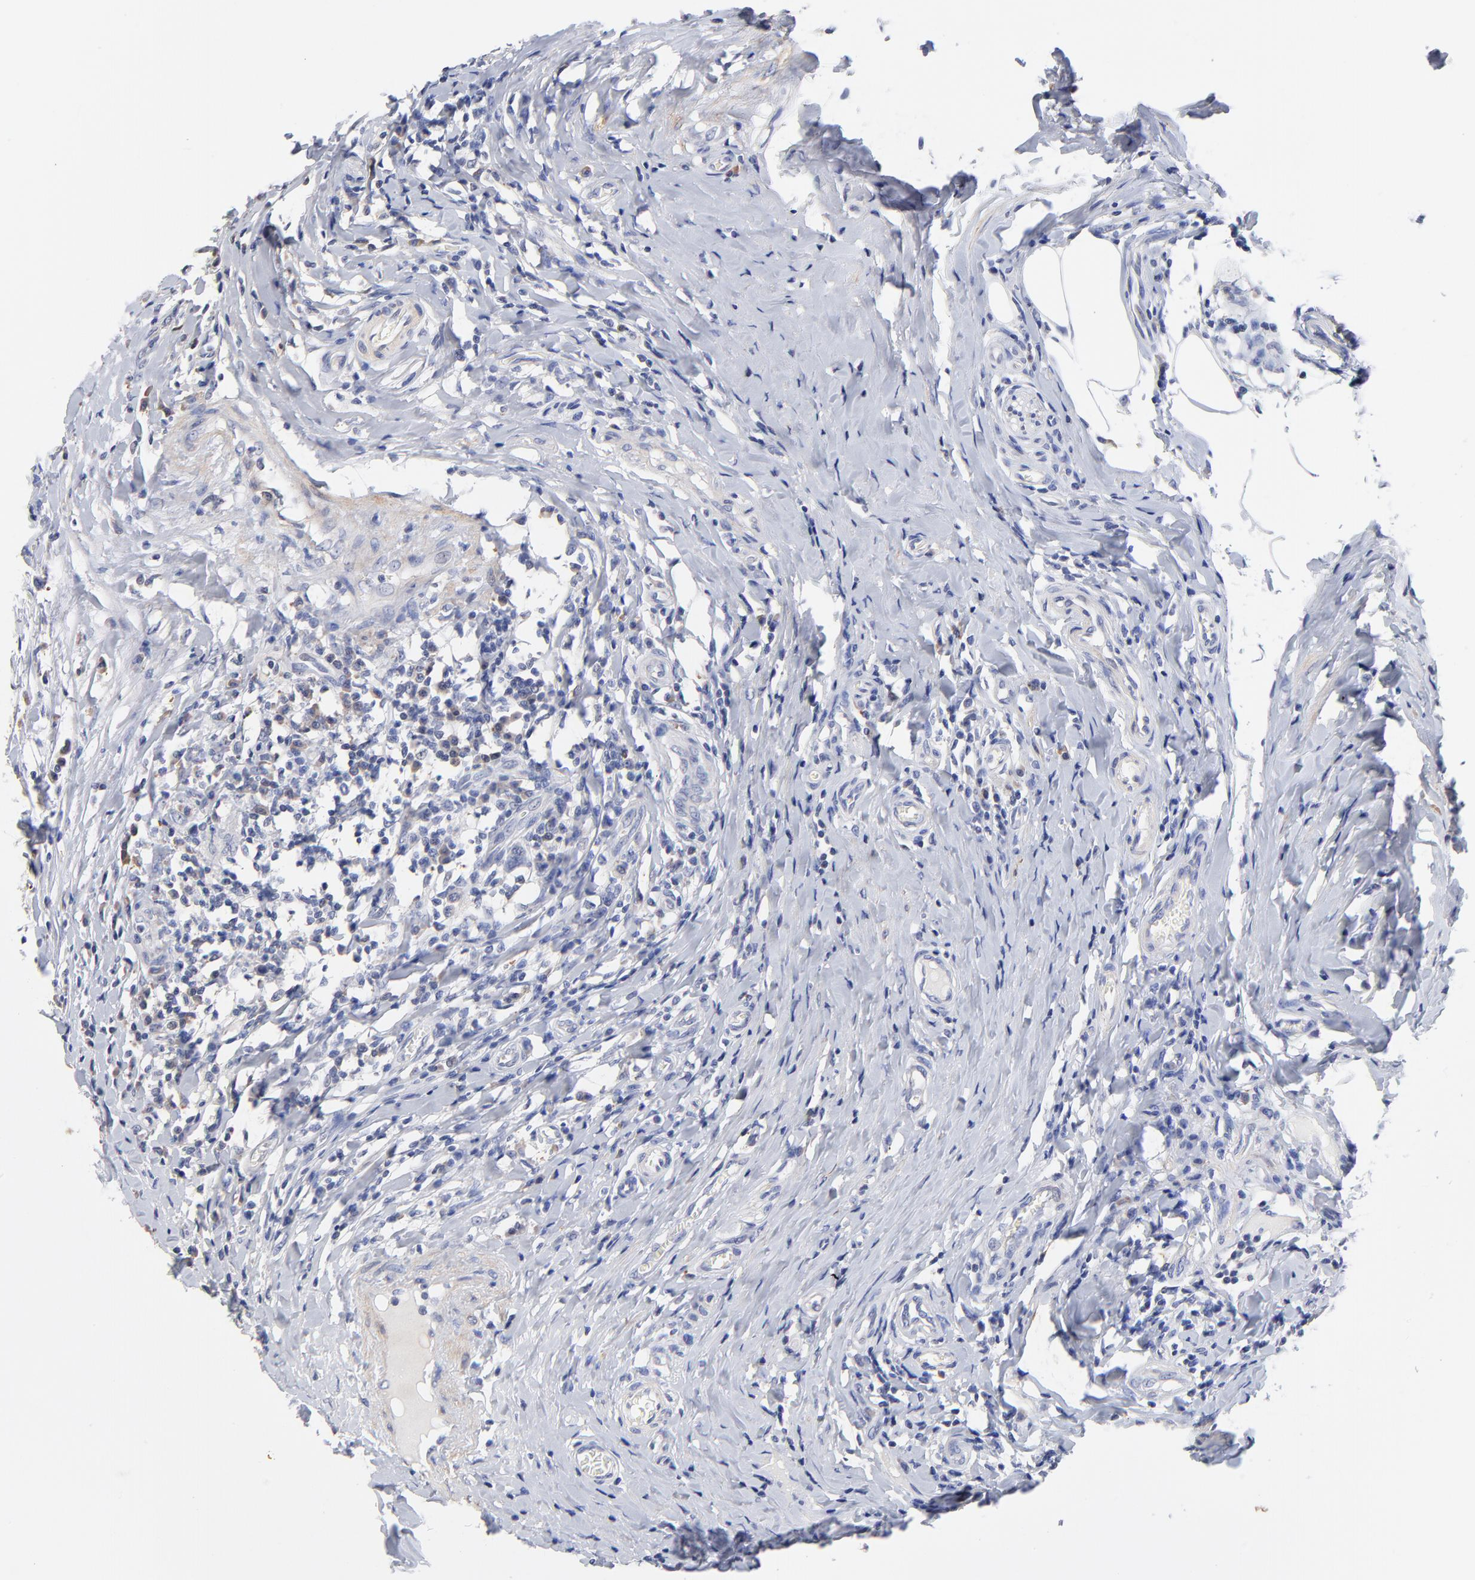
{"staining": {"intensity": "weak", "quantity": "<25%", "location": "cytoplasmic/membranous"}, "tissue": "testis cancer", "cell_type": "Tumor cells", "image_type": "cancer", "snomed": [{"axis": "morphology", "description": "Seminoma, NOS"}, {"axis": "topography", "description": "Testis"}], "caption": "This is an IHC image of testis seminoma. There is no expression in tumor cells.", "gene": "TWNK", "patient": {"sex": "male", "age": 24}}